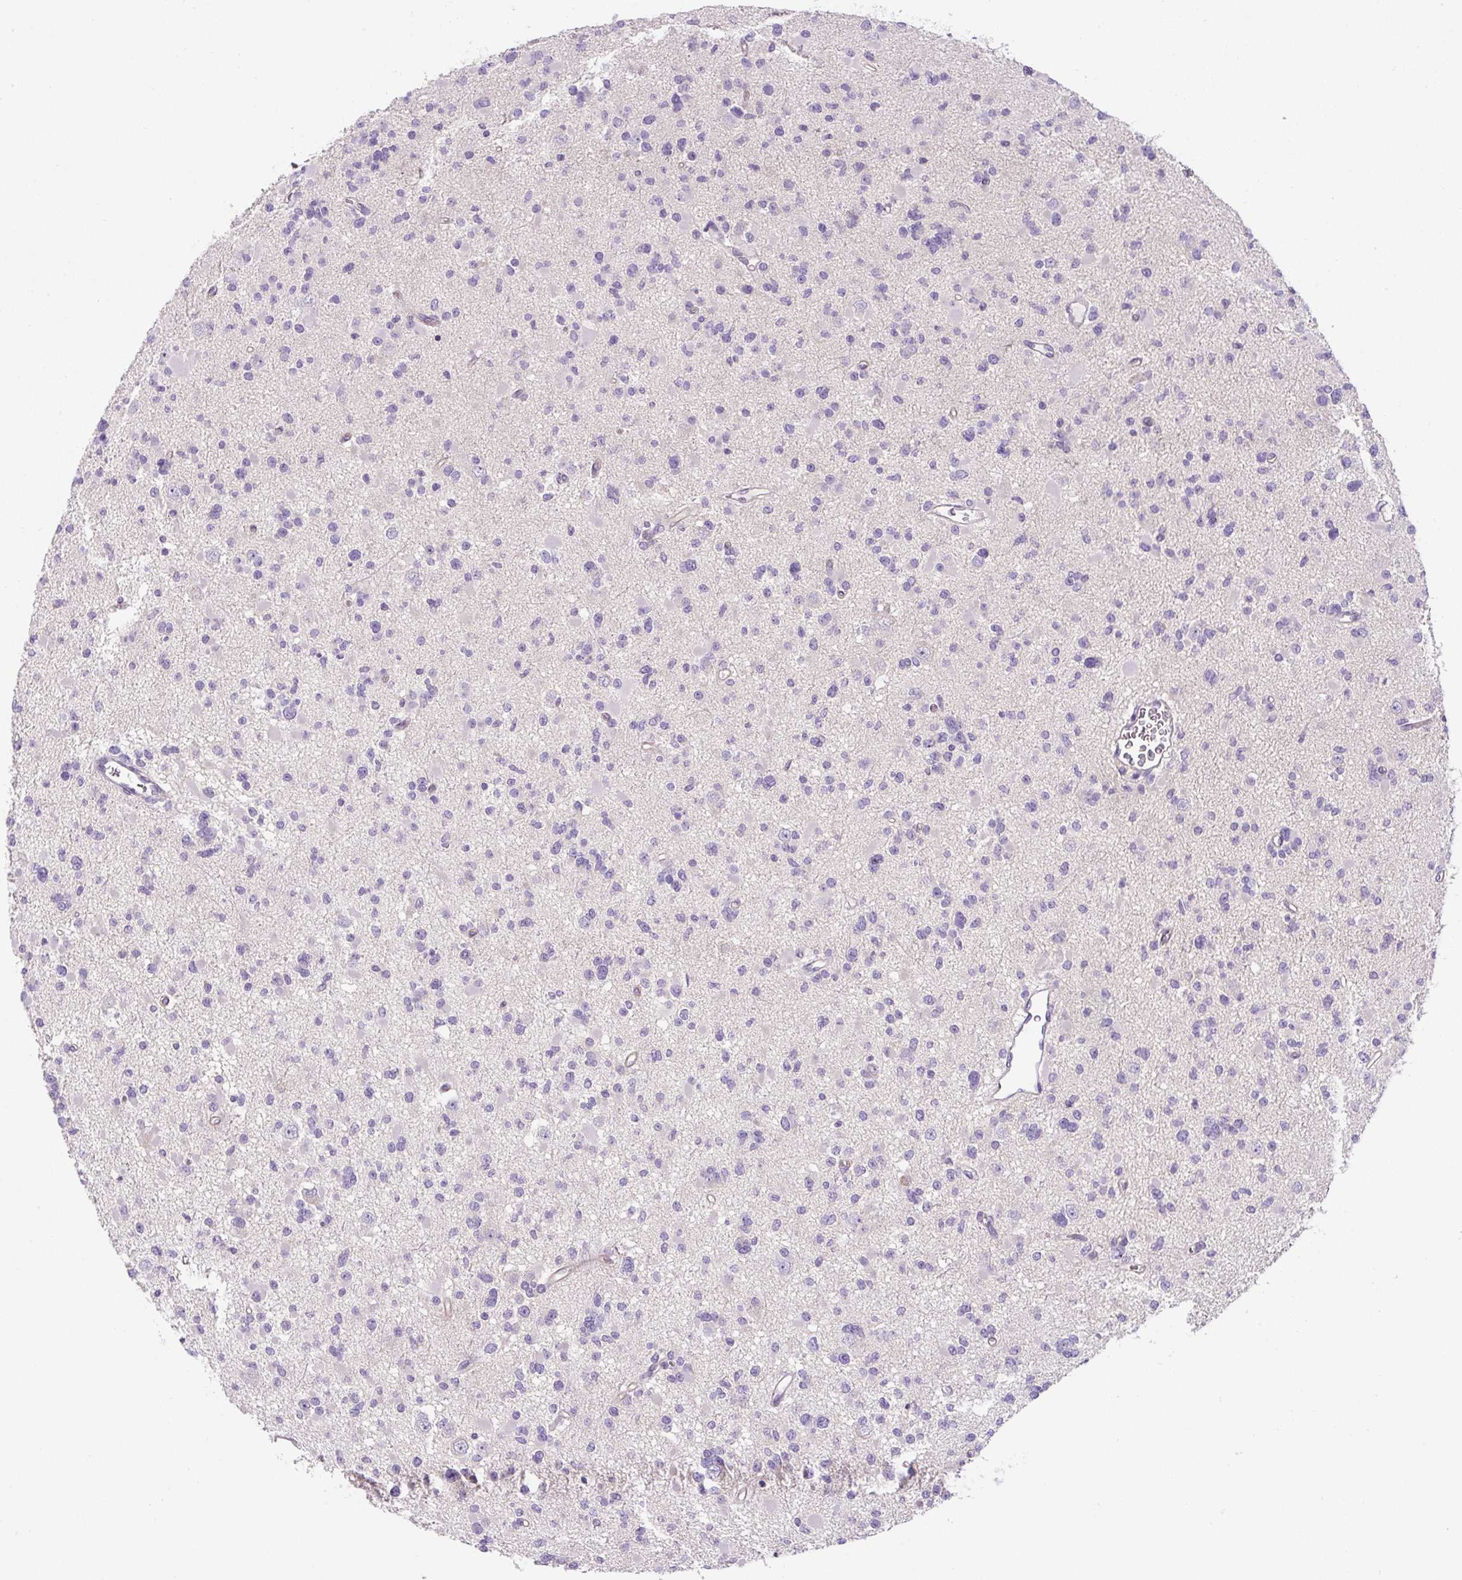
{"staining": {"intensity": "negative", "quantity": "none", "location": "none"}, "tissue": "glioma", "cell_type": "Tumor cells", "image_type": "cancer", "snomed": [{"axis": "morphology", "description": "Glioma, malignant, Low grade"}, {"axis": "topography", "description": "Brain"}], "caption": "This is an IHC photomicrograph of human glioma. There is no positivity in tumor cells.", "gene": "UBL3", "patient": {"sex": "female", "age": 22}}